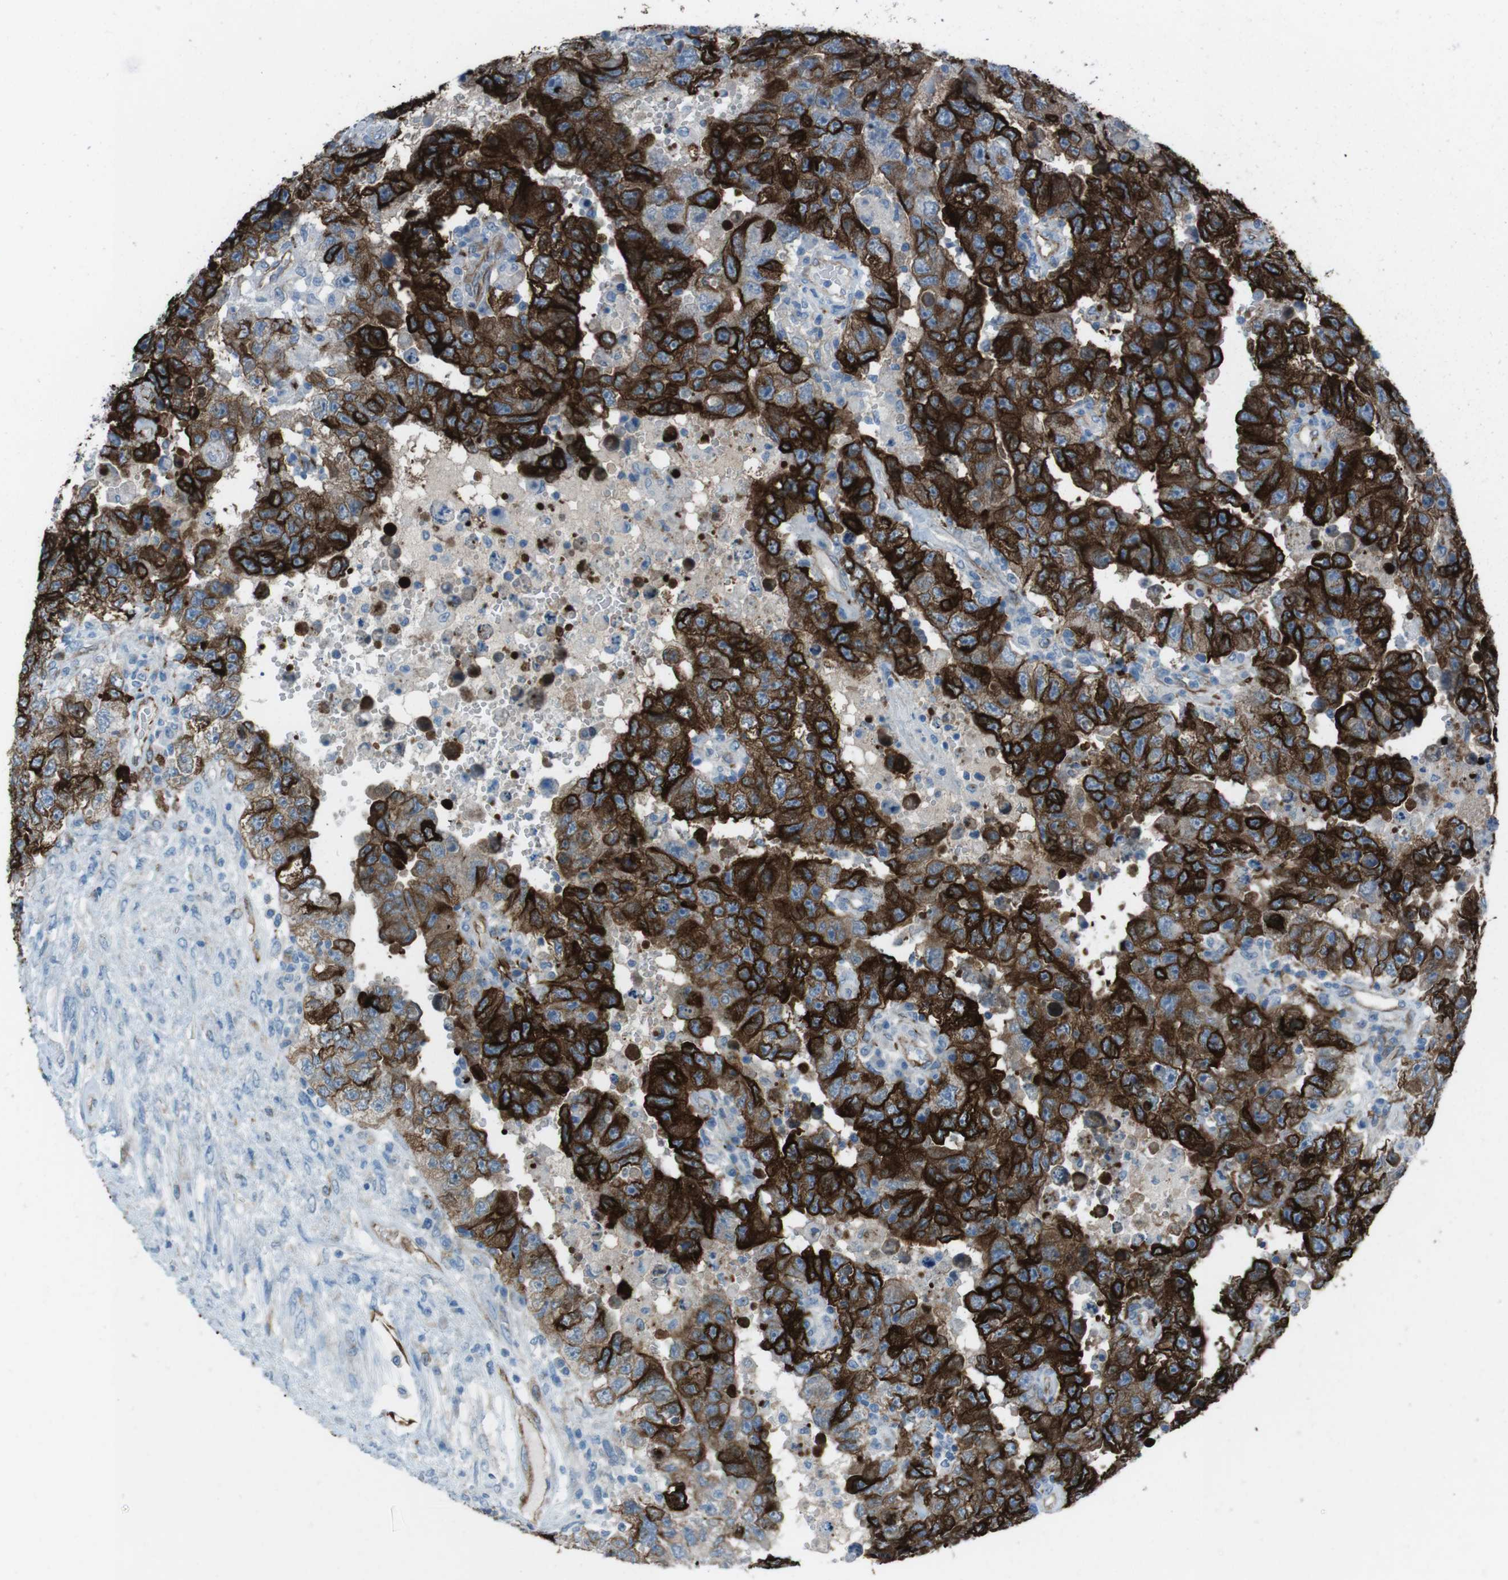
{"staining": {"intensity": "strong", "quantity": ">75%", "location": "cytoplasmic/membranous"}, "tissue": "testis cancer", "cell_type": "Tumor cells", "image_type": "cancer", "snomed": [{"axis": "morphology", "description": "Carcinoma, Embryonal, NOS"}, {"axis": "topography", "description": "Testis"}], "caption": "This photomicrograph demonstrates immunohistochemistry staining of embryonal carcinoma (testis), with high strong cytoplasmic/membranous expression in approximately >75% of tumor cells.", "gene": "TUBB2A", "patient": {"sex": "male", "age": 26}}